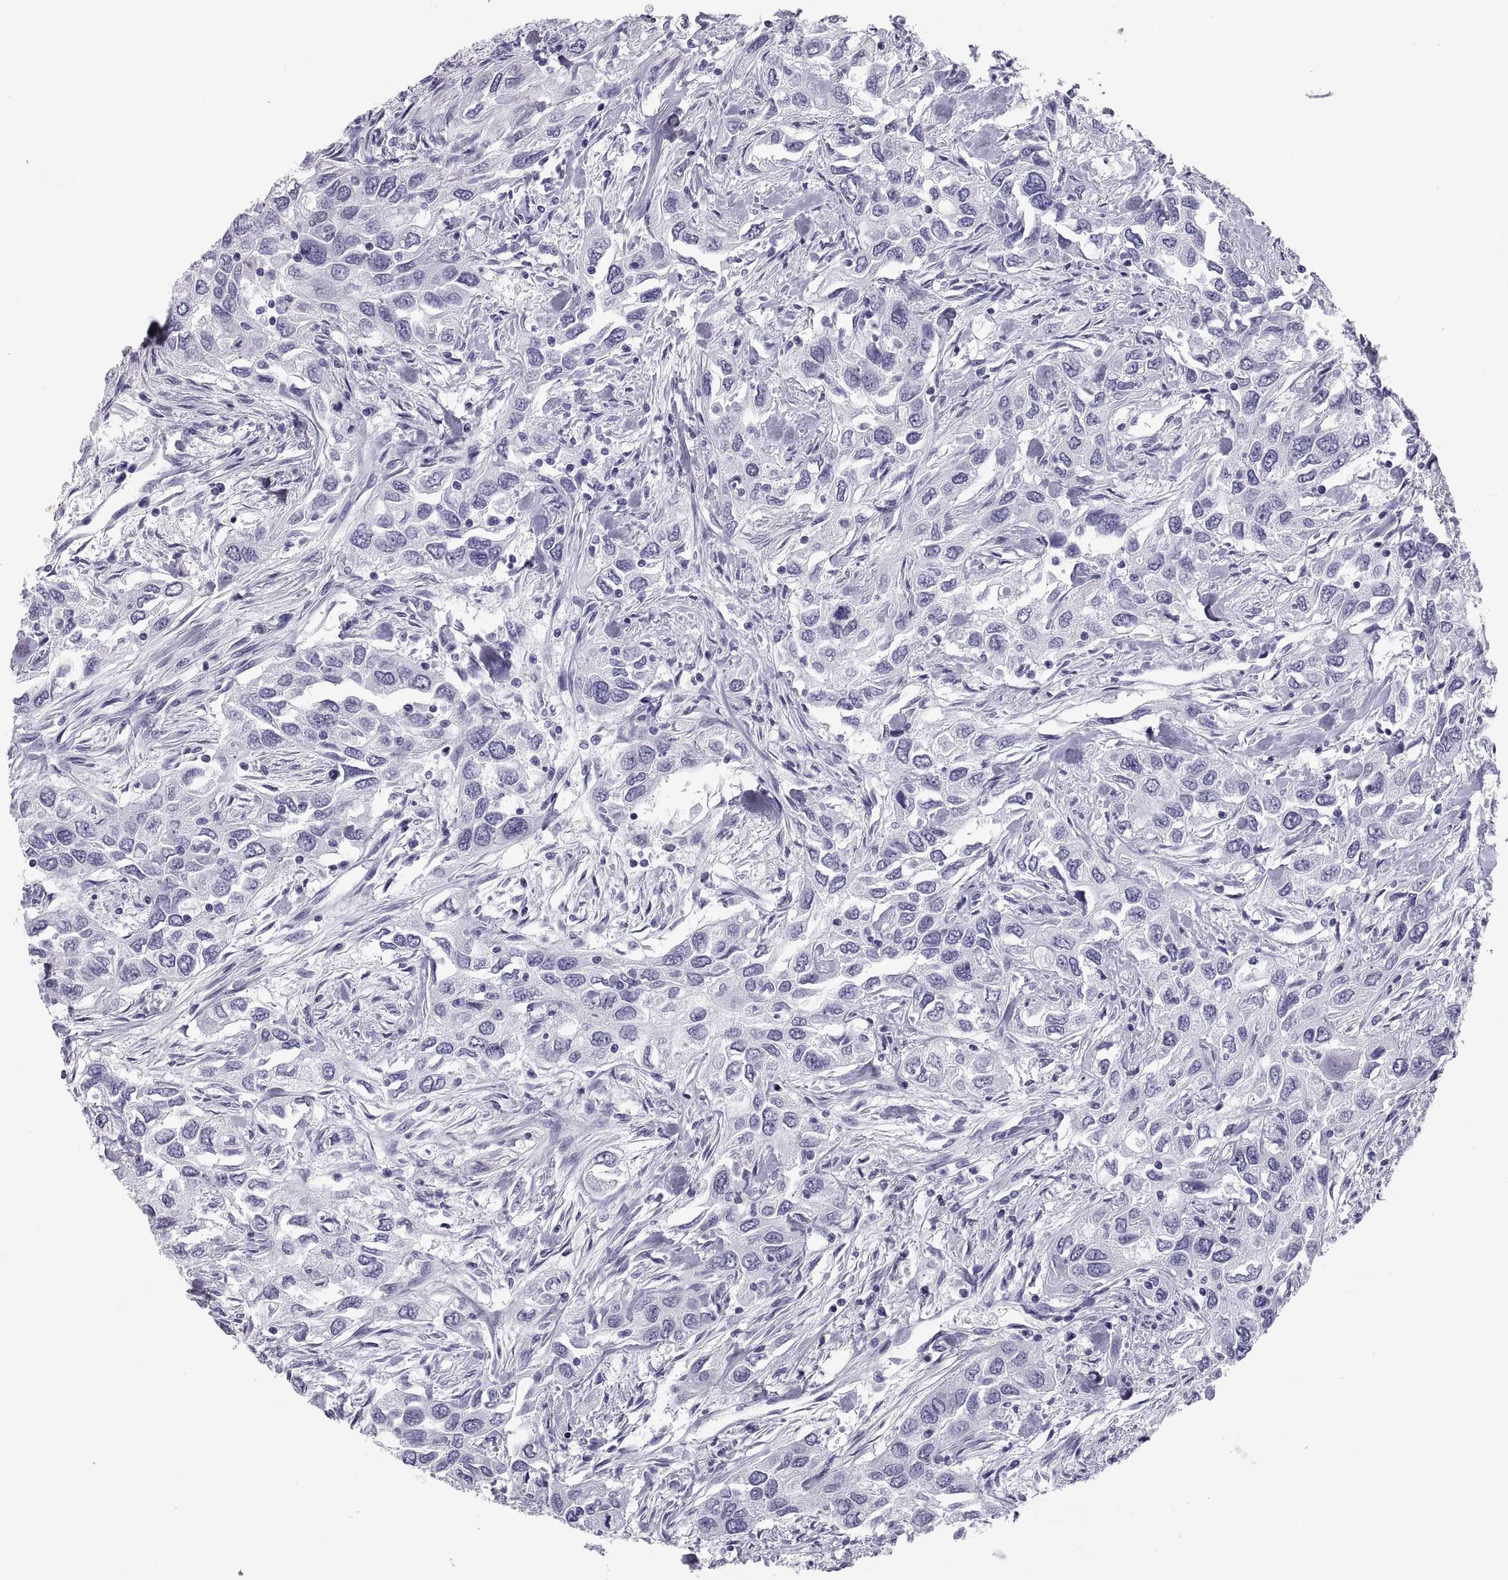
{"staining": {"intensity": "negative", "quantity": "none", "location": "none"}, "tissue": "urothelial cancer", "cell_type": "Tumor cells", "image_type": "cancer", "snomed": [{"axis": "morphology", "description": "Urothelial carcinoma, High grade"}, {"axis": "topography", "description": "Urinary bladder"}], "caption": "Micrograph shows no significant protein expression in tumor cells of urothelial cancer. (Immunohistochemistry (ihc), brightfield microscopy, high magnification).", "gene": "DEFB129", "patient": {"sex": "male", "age": 76}}